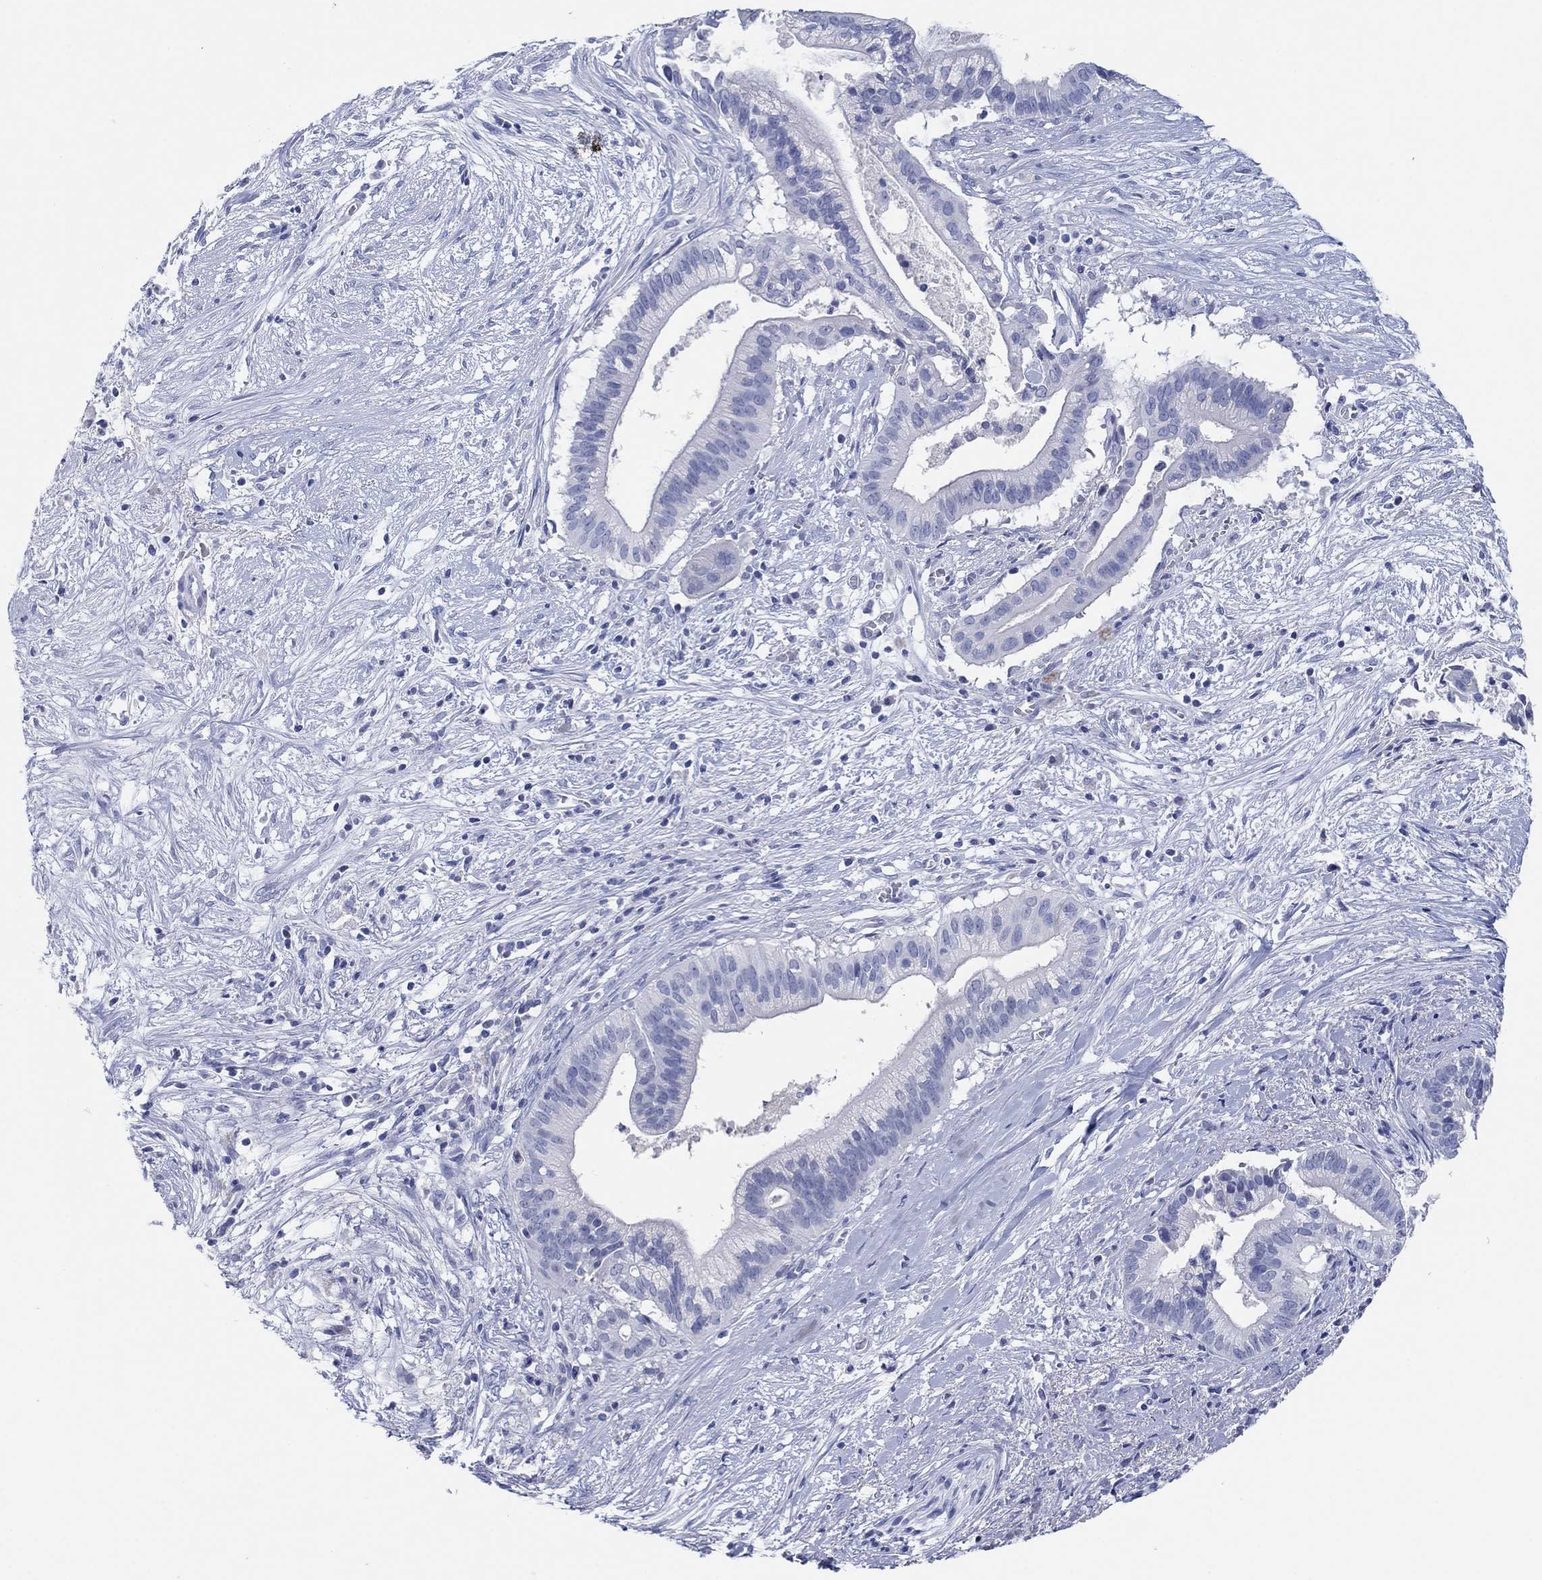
{"staining": {"intensity": "negative", "quantity": "none", "location": "none"}, "tissue": "pancreatic cancer", "cell_type": "Tumor cells", "image_type": "cancer", "snomed": [{"axis": "morphology", "description": "Adenocarcinoma, NOS"}, {"axis": "topography", "description": "Pancreas"}], "caption": "Tumor cells are negative for brown protein staining in adenocarcinoma (pancreatic).", "gene": "POU5F1", "patient": {"sex": "male", "age": 61}}